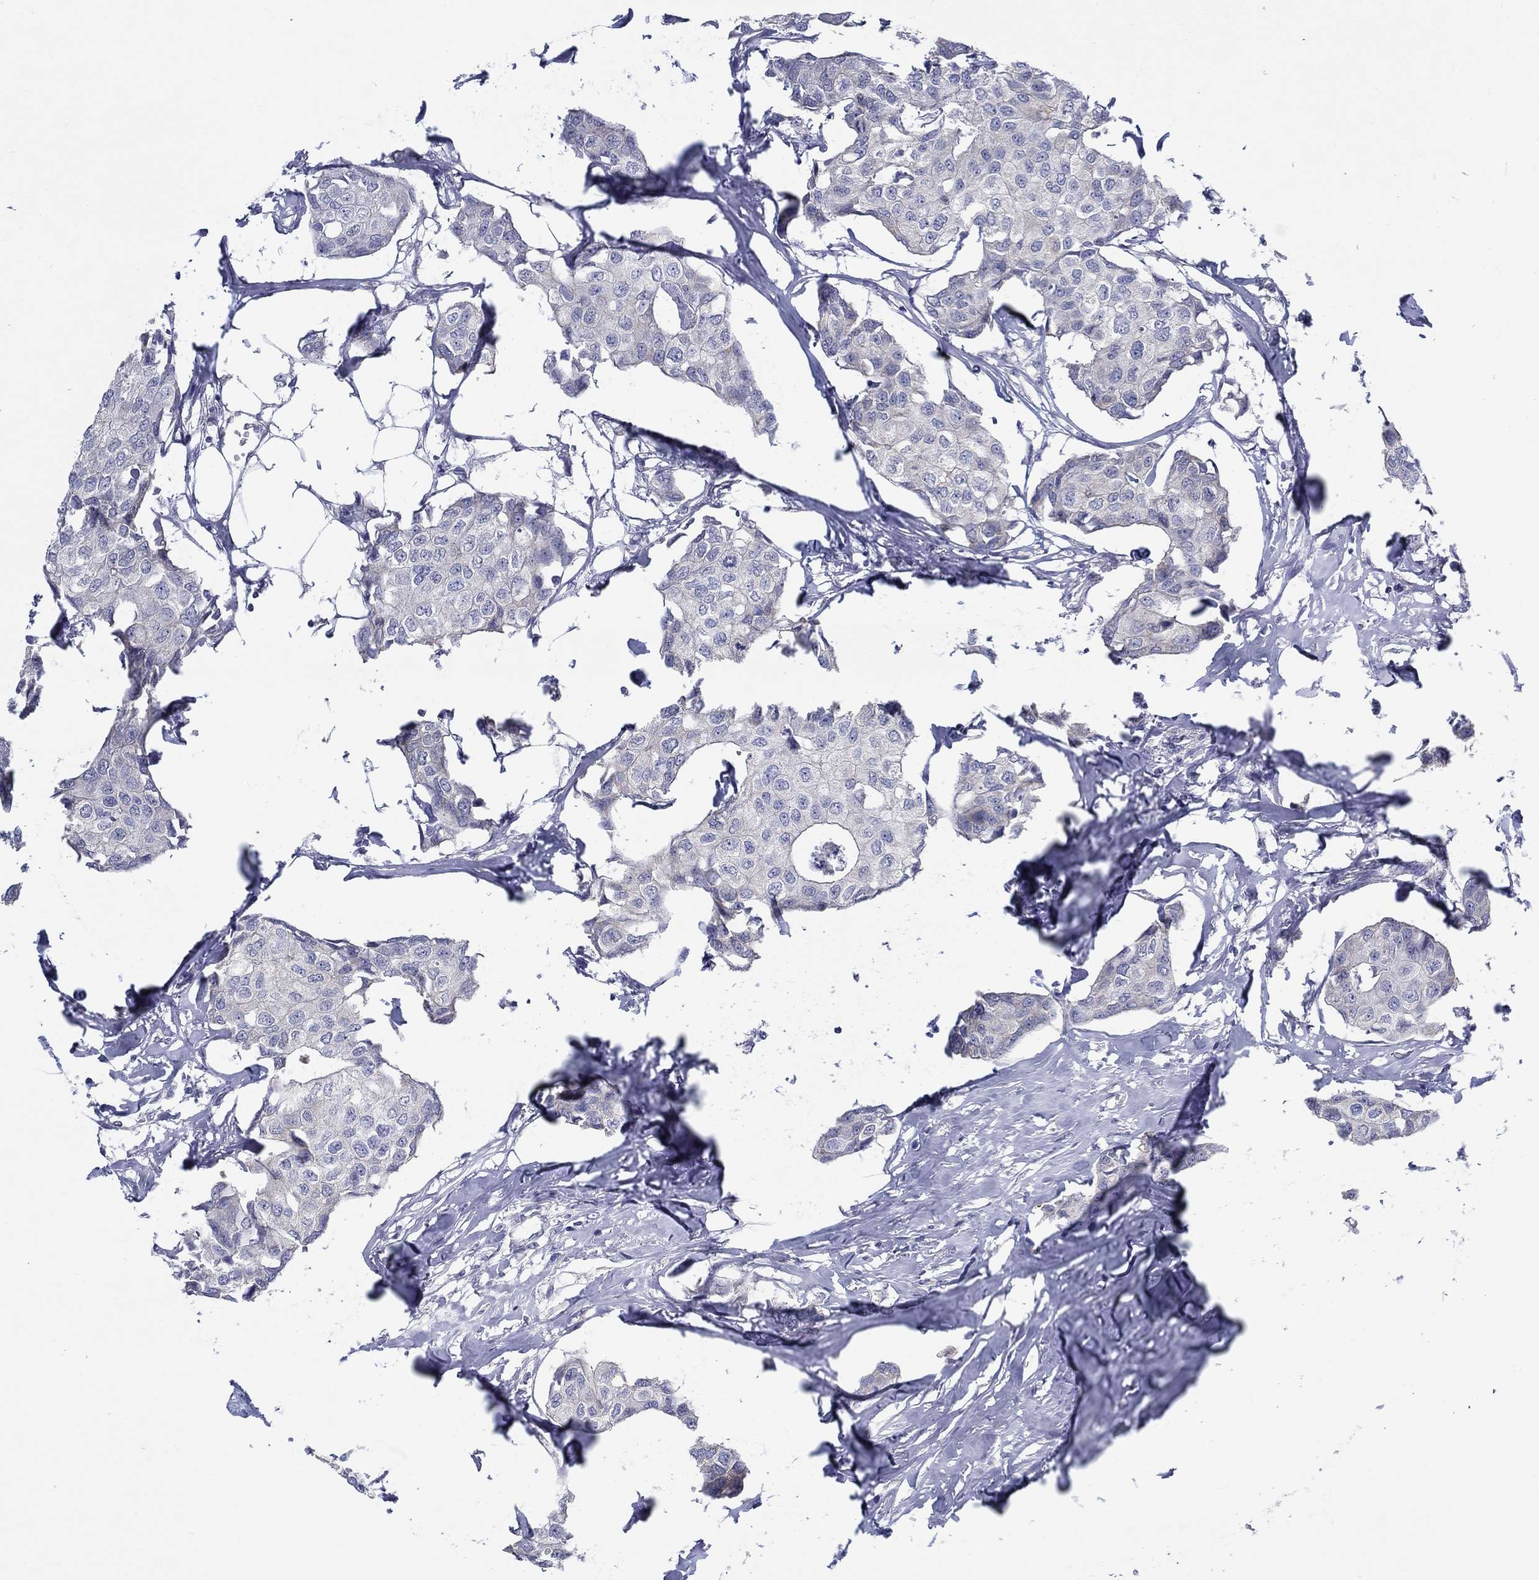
{"staining": {"intensity": "negative", "quantity": "none", "location": "none"}, "tissue": "breast cancer", "cell_type": "Tumor cells", "image_type": "cancer", "snomed": [{"axis": "morphology", "description": "Duct carcinoma"}, {"axis": "topography", "description": "Breast"}], "caption": "This photomicrograph is of breast invasive ductal carcinoma stained with immunohistochemistry to label a protein in brown with the nuclei are counter-stained blue. There is no expression in tumor cells.", "gene": "ERMP1", "patient": {"sex": "female", "age": 80}}